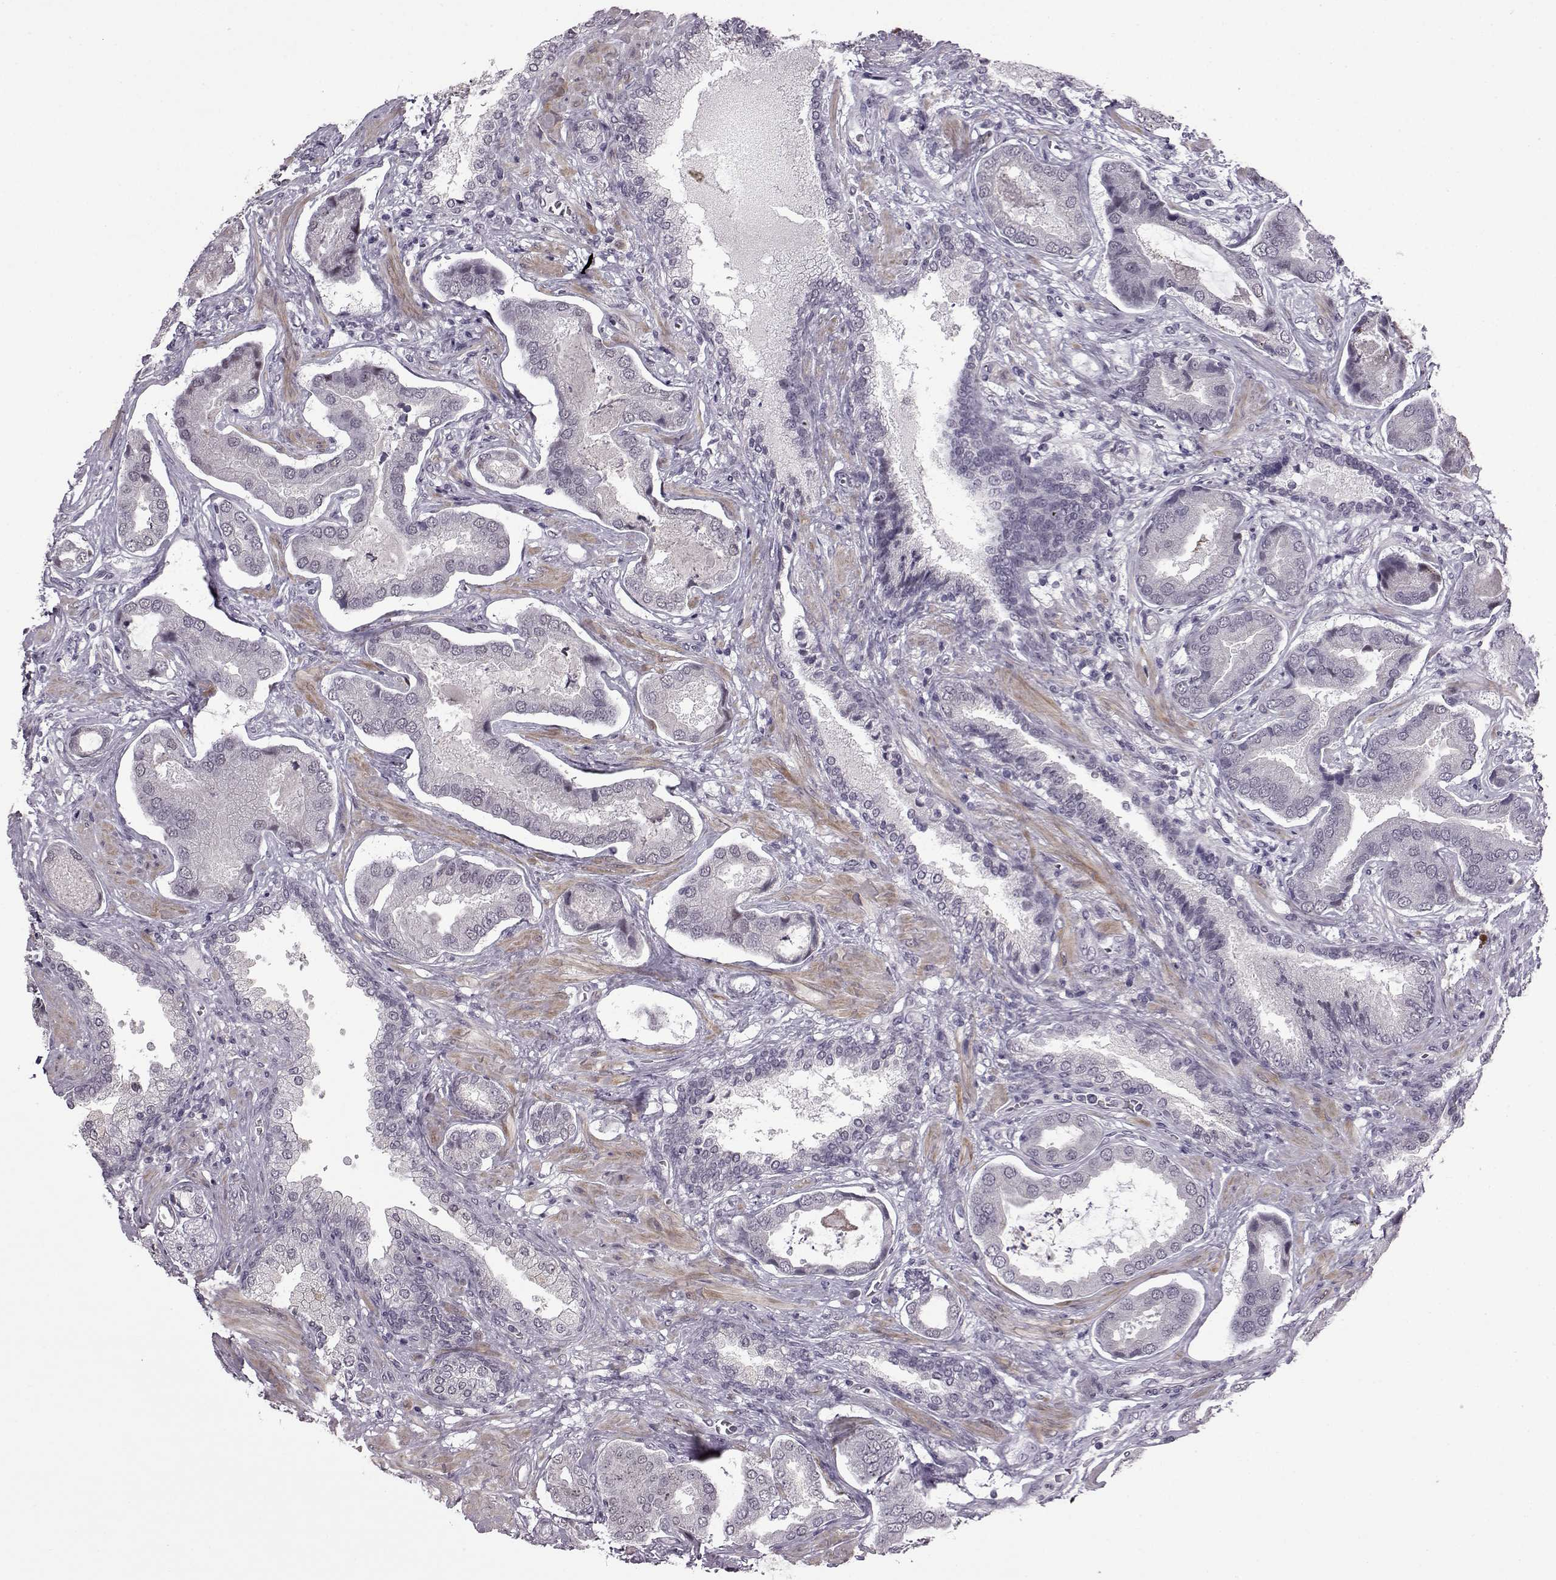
{"staining": {"intensity": "negative", "quantity": "none", "location": "none"}, "tissue": "prostate cancer", "cell_type": "Tumor cells", "image_type": "cancer", "snomed": [{"axis": "morphology", "description": "Adenocarcinoma, NOS"}, {"axis": "topography", "description": "Prostate"}], "caption": "Protein analysis of adenocarcinoma (prostate) shows no significant staining in tumor cells.", "gene": "SLC28A2", "patient": {"sex": "male", "age": 64}}